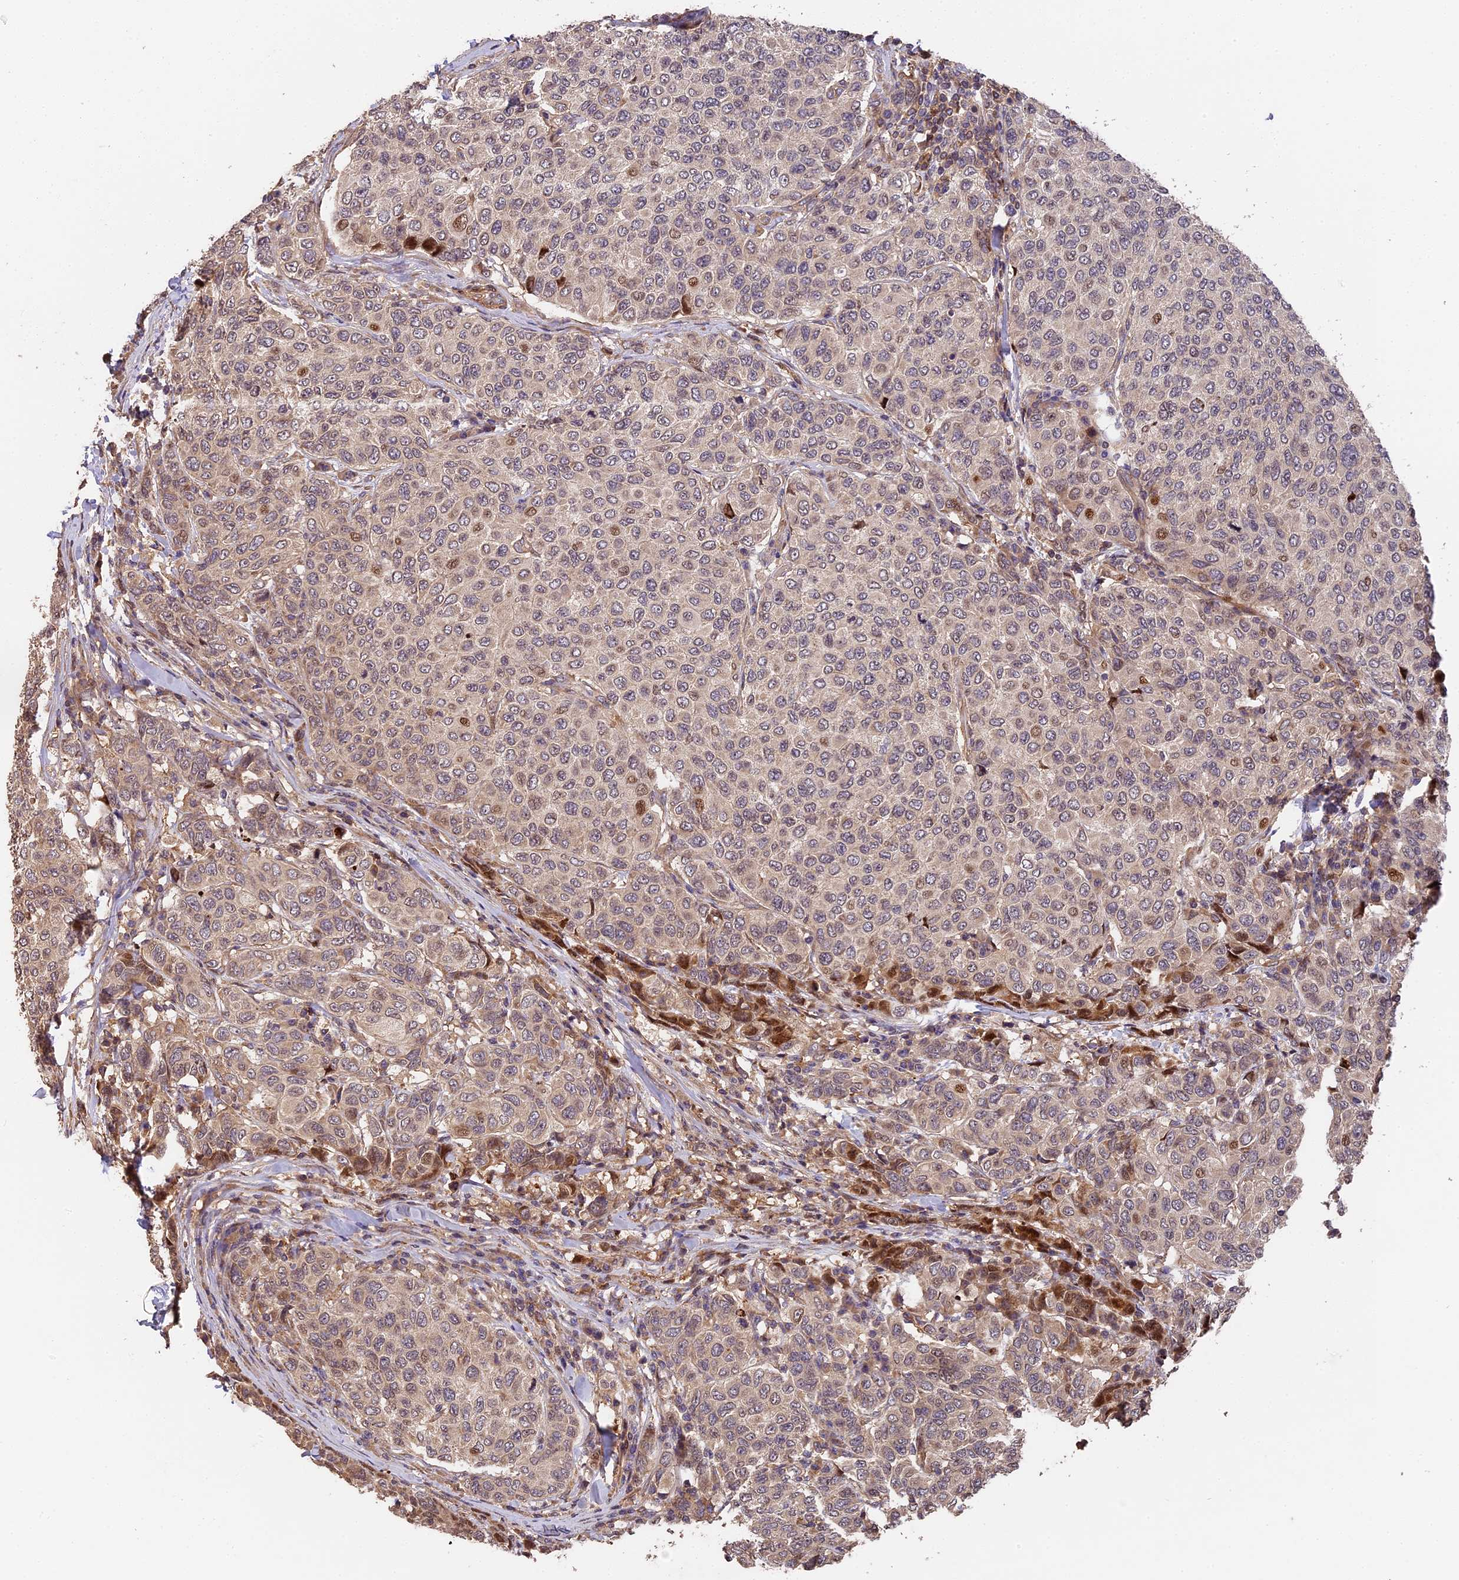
{"staining": {"intensity": "weak", "quantity": "25%-75%", "location": "cytoplasmic/membranous"}, "tissue": "breast cancer", "cell_type": "Tumor cells", "image_type": "cancer", "snomed": [{"axis": "morphology", "description": "Duct carcinoma"}, {"axis": "topography", "description": "Breast"}], "caption": "DAB immunohistochemical staining of human breast cancer shows weak cytoplasmic/membranous protein staining in approximately 25%-75% of tumor cells. (DAB (3,3'-diaminobenzidine) IHC, brown staining for protein, blue staining for nuclei).", "gene": "ARHGAP17", "patient": {"sex": "female", "age": 55}}